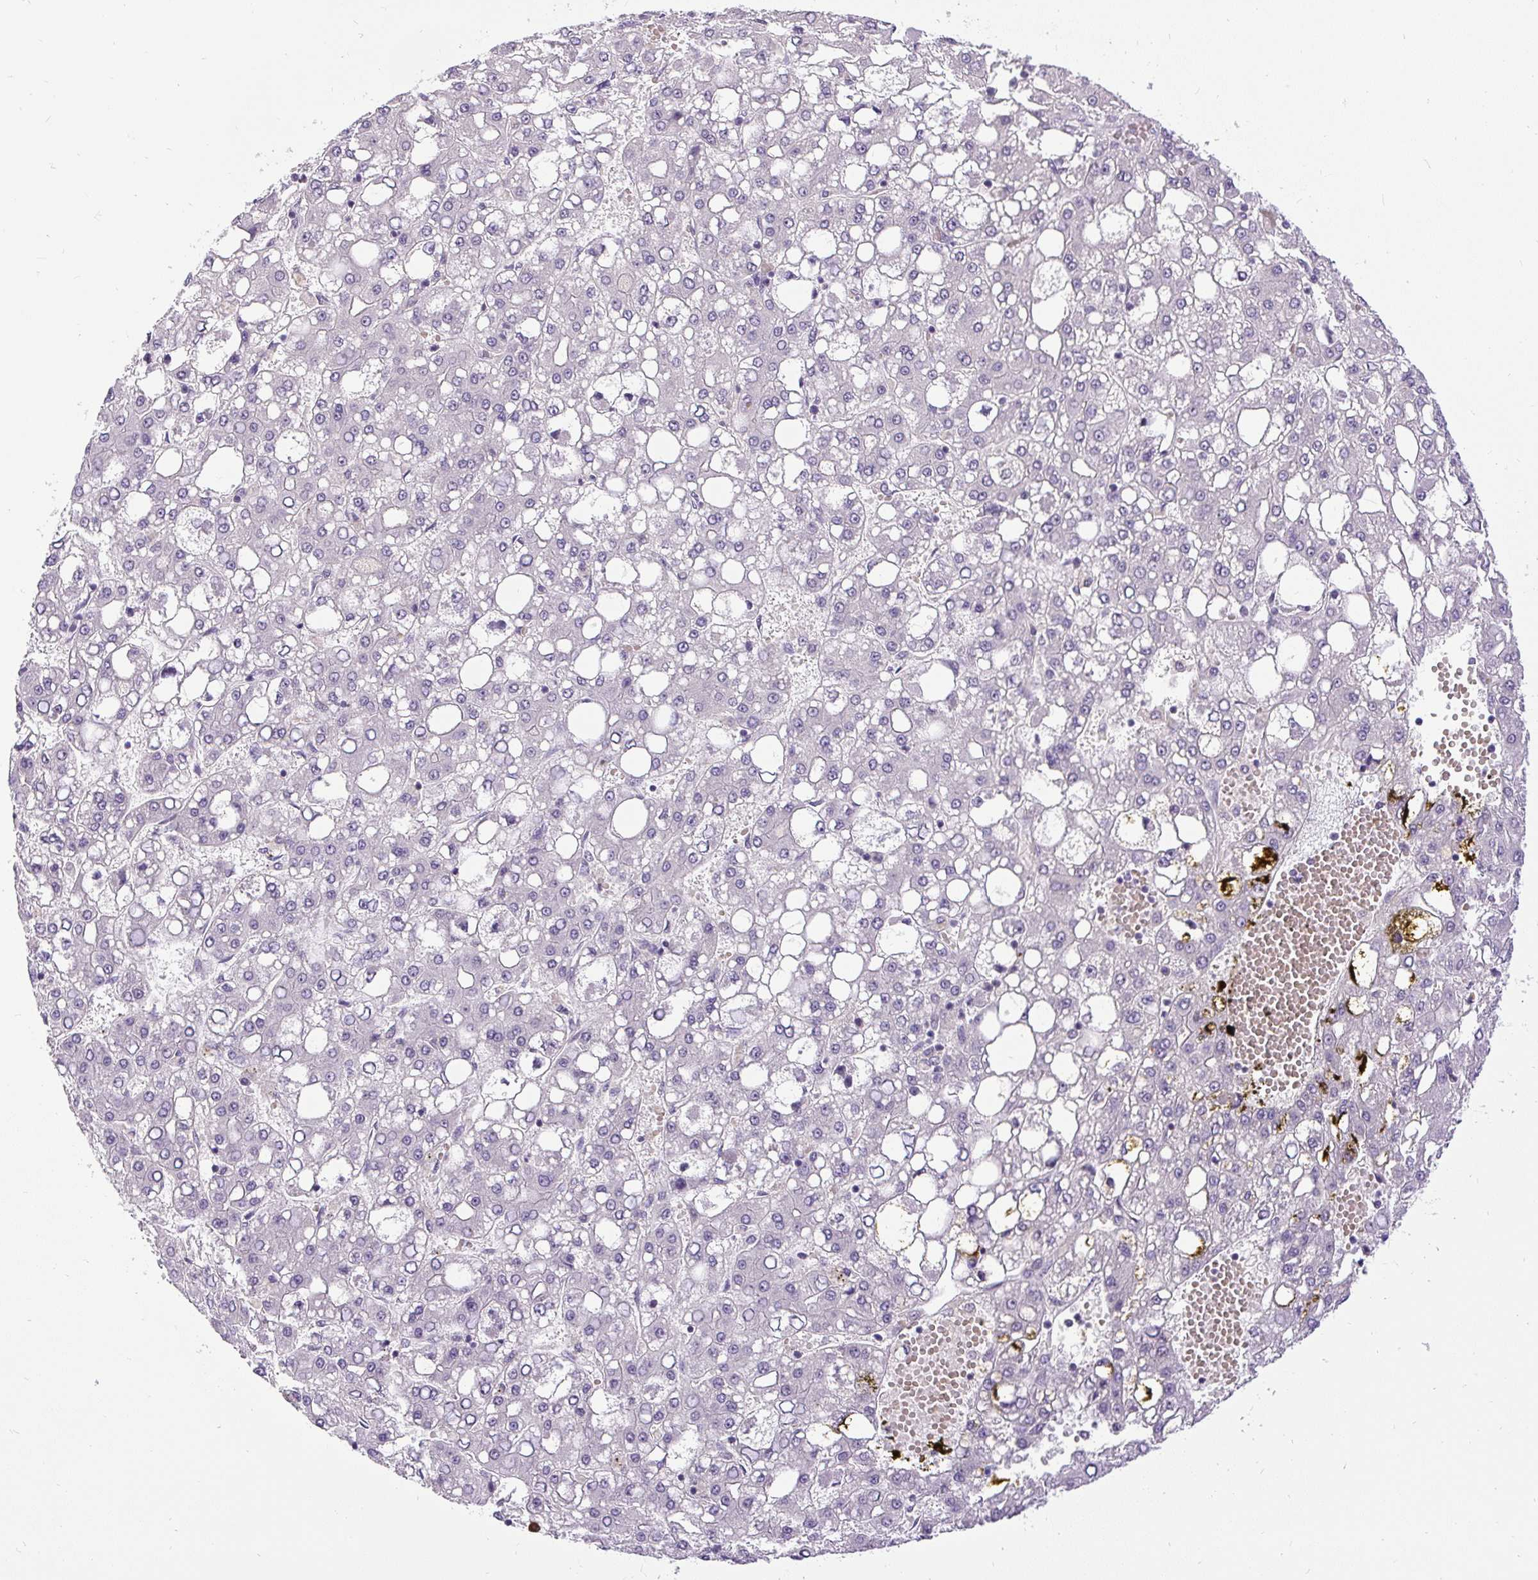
{"staining": {"intensity": "negative", "quantity": "none", "location": "none"}, "tissue": "liver cancer", "cell_type": "Tumor cells", "image_type": "cancer", "snomed": [{"axis": "morphology", "description": "Carcinoma, Hepatocellular, NOS"}, {"axis": "topography", "description": "Liver"}], "caption": "Immunohistochemistry of human liver cancer (hepatocellular carcinoma) displays no expression in tumor cells. (DAB IHC with hematoxylin counter stain).", "gene": "FAM117B", "patient": {"sex": "male", "age": 65}}